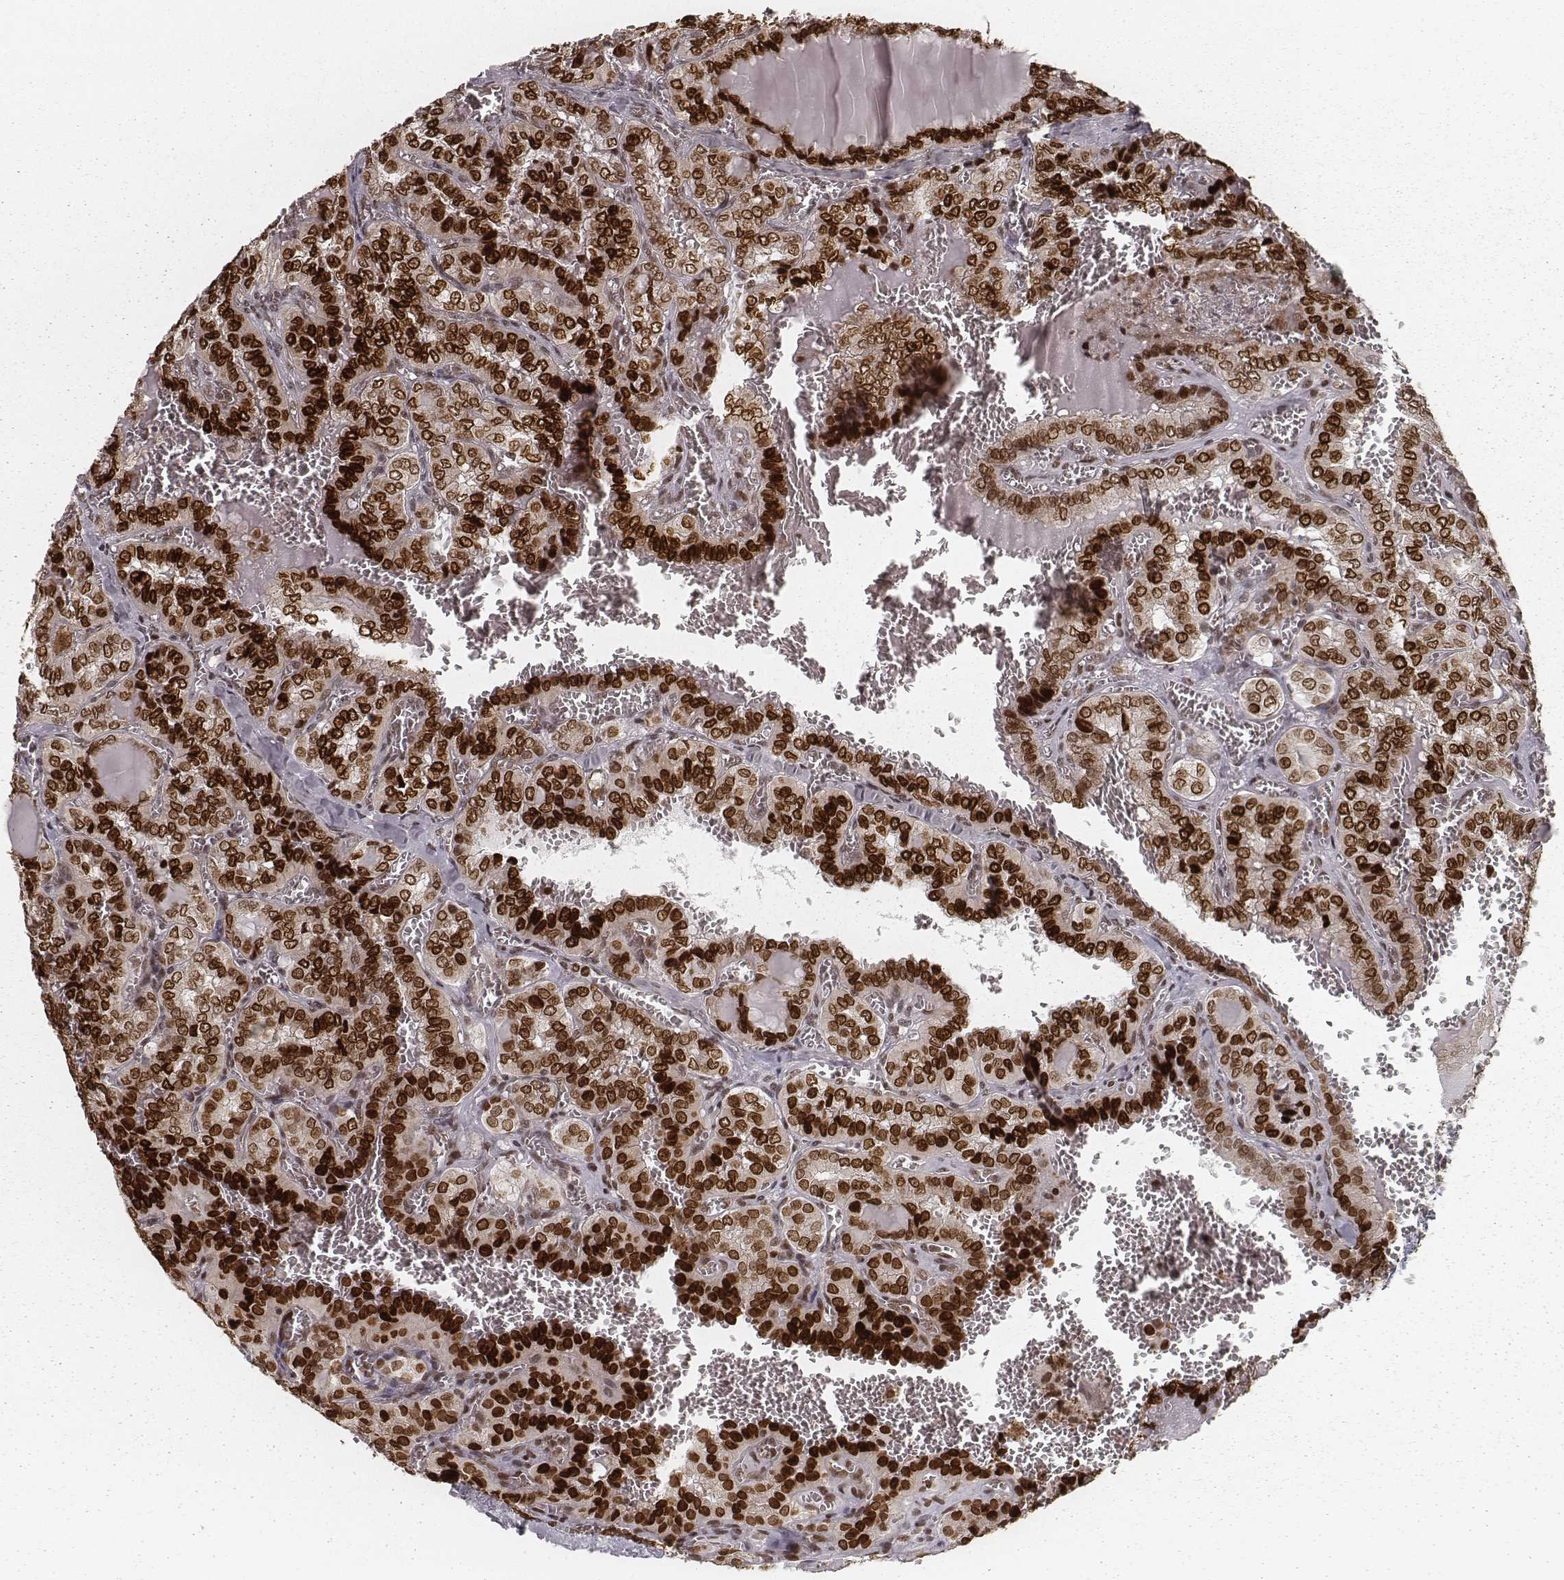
{"staining": {"intensity": "strong", "quantity": ">75%", "location": "nuclear"}, "tissue": "thyroid cancer", "cell_type": "Tumor cells", "image_type": "cancer", "snomed": [{"axis": "morphology", "description": "Papillary adenocarcinoma, NOS"}, {"axis": "topography", "description": "Thyroid gland"}], "caption": "IHC staining of thyroid cancer, which exhibits high levels of strong nuclear expression in approximately >75% of tumor cells indicating strong nuclear protein positivity. The staining was performed using DAB (brown) for protein detection and nuclei were counterstained in hematoxylin (blue).", "gene": "HMGA2", "patient": {"sex": "female", "age": 41}}